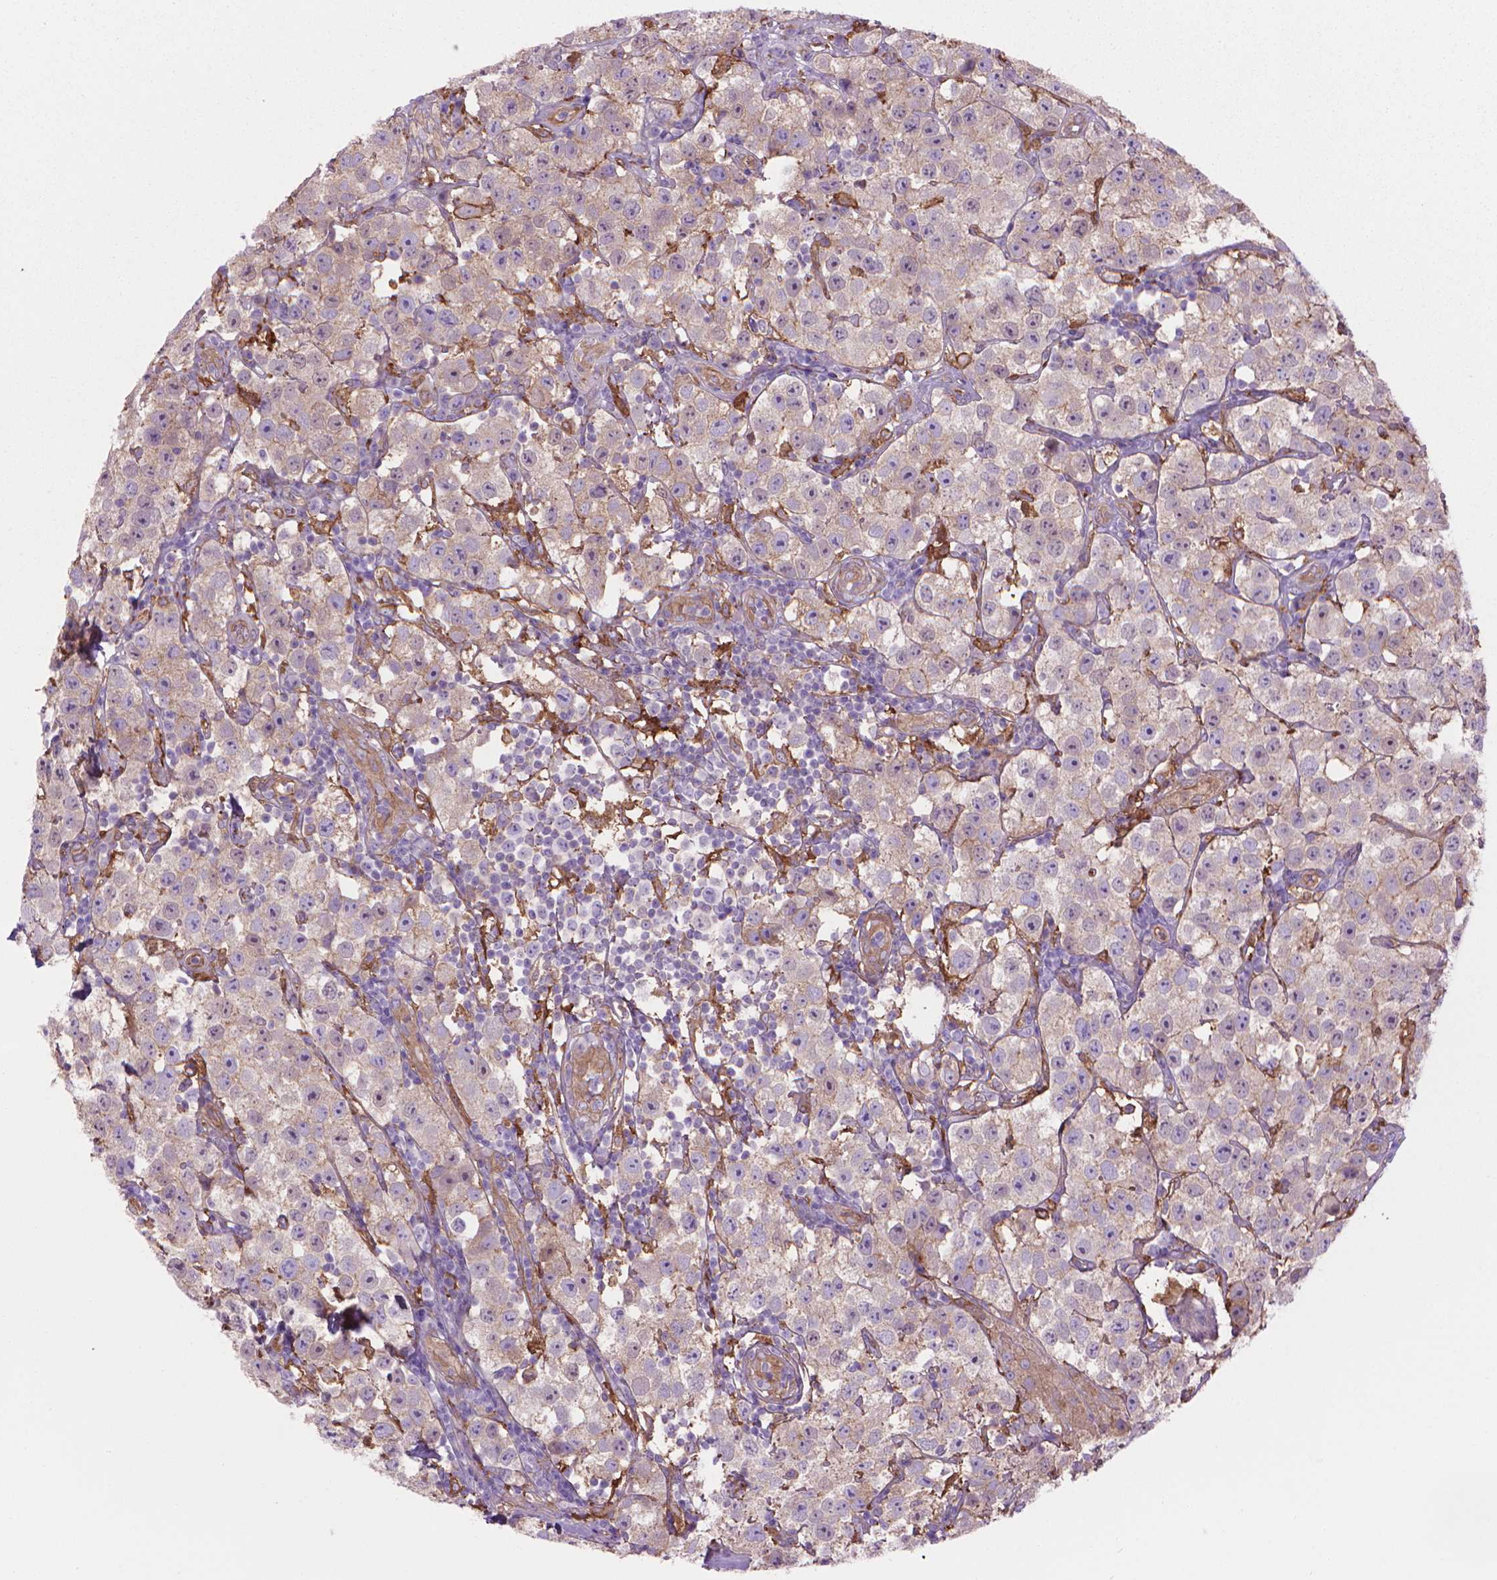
{"staining": {"intensity": "weak", "quantity": "<25%", "location": "cytoplasmic/membranous"}, "tissue": "testis cancer", "cell_type": "Tumor cells", "image_type": "cancer", "snomed": [{"axis": "morphology", "description": "Seminoma, NOS"}, {"axis": "topography", "description": "Testis"}], "caption": "Histopathology image shows no protein expression in tumor cells of seminoma (testis) tissue.", "gene": "CORO1B", "patient": {"sex": "male", "age": 34}}